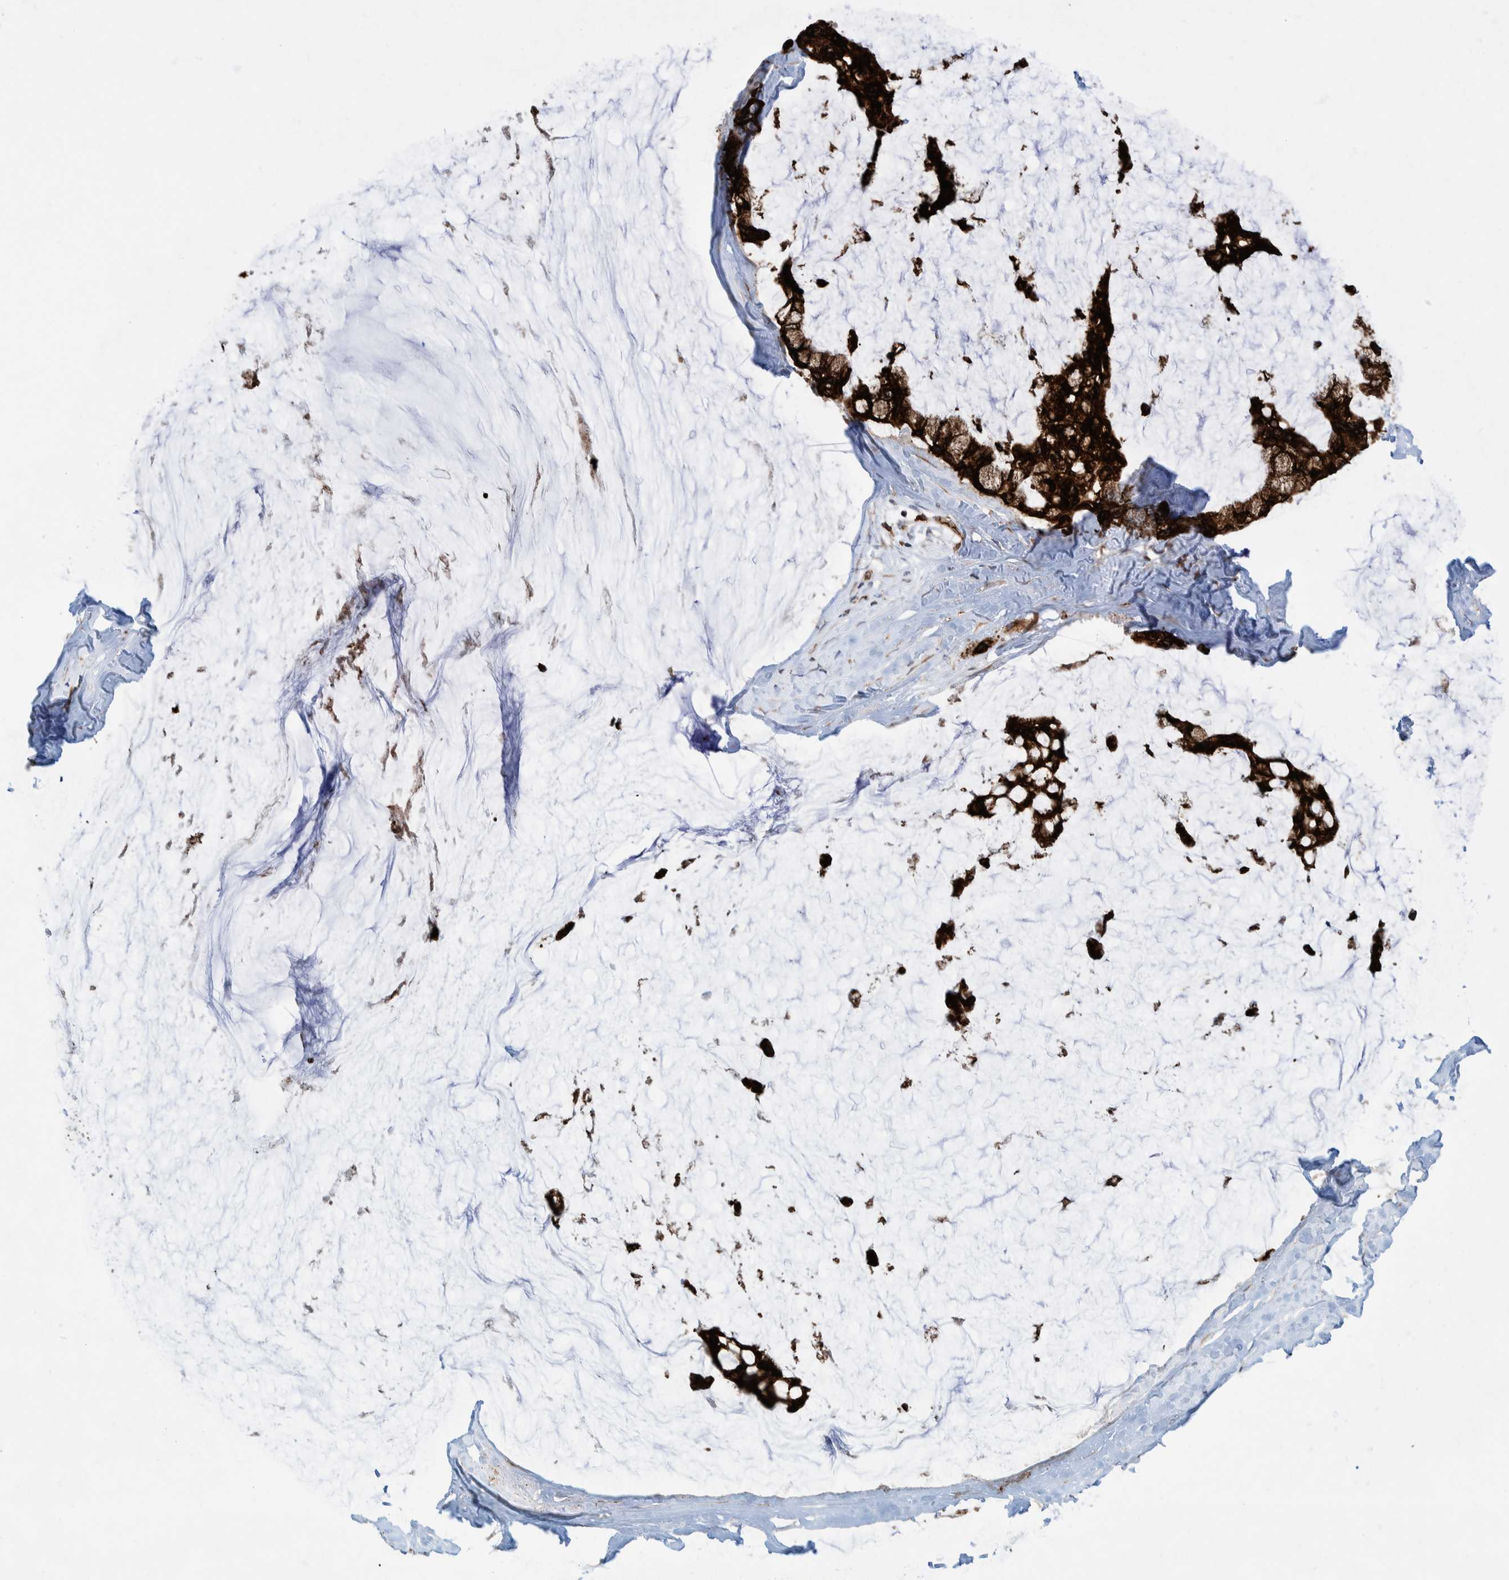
{"staining": {"intensity": "strong", "quantity": ">75%", "location": "cytoplasmic/membranous"}, "tissue": "ovarian cancer", "cell_type": "Tumor cells", "image_type": "cancer", "snomed": [{"axis": "morphology", "description": "Cystadenocarcinoma, mucinous, NOS"}, {"axis": "topography", "description": "Ovary"}], "caption": "Human ovarian cancer (mucinous cystadenocarcinoma) stained with a protein marker exhibits strong staining in tumor cells.", "gene": "THEM6", "patient": {"sex": "female", "age": 39}}